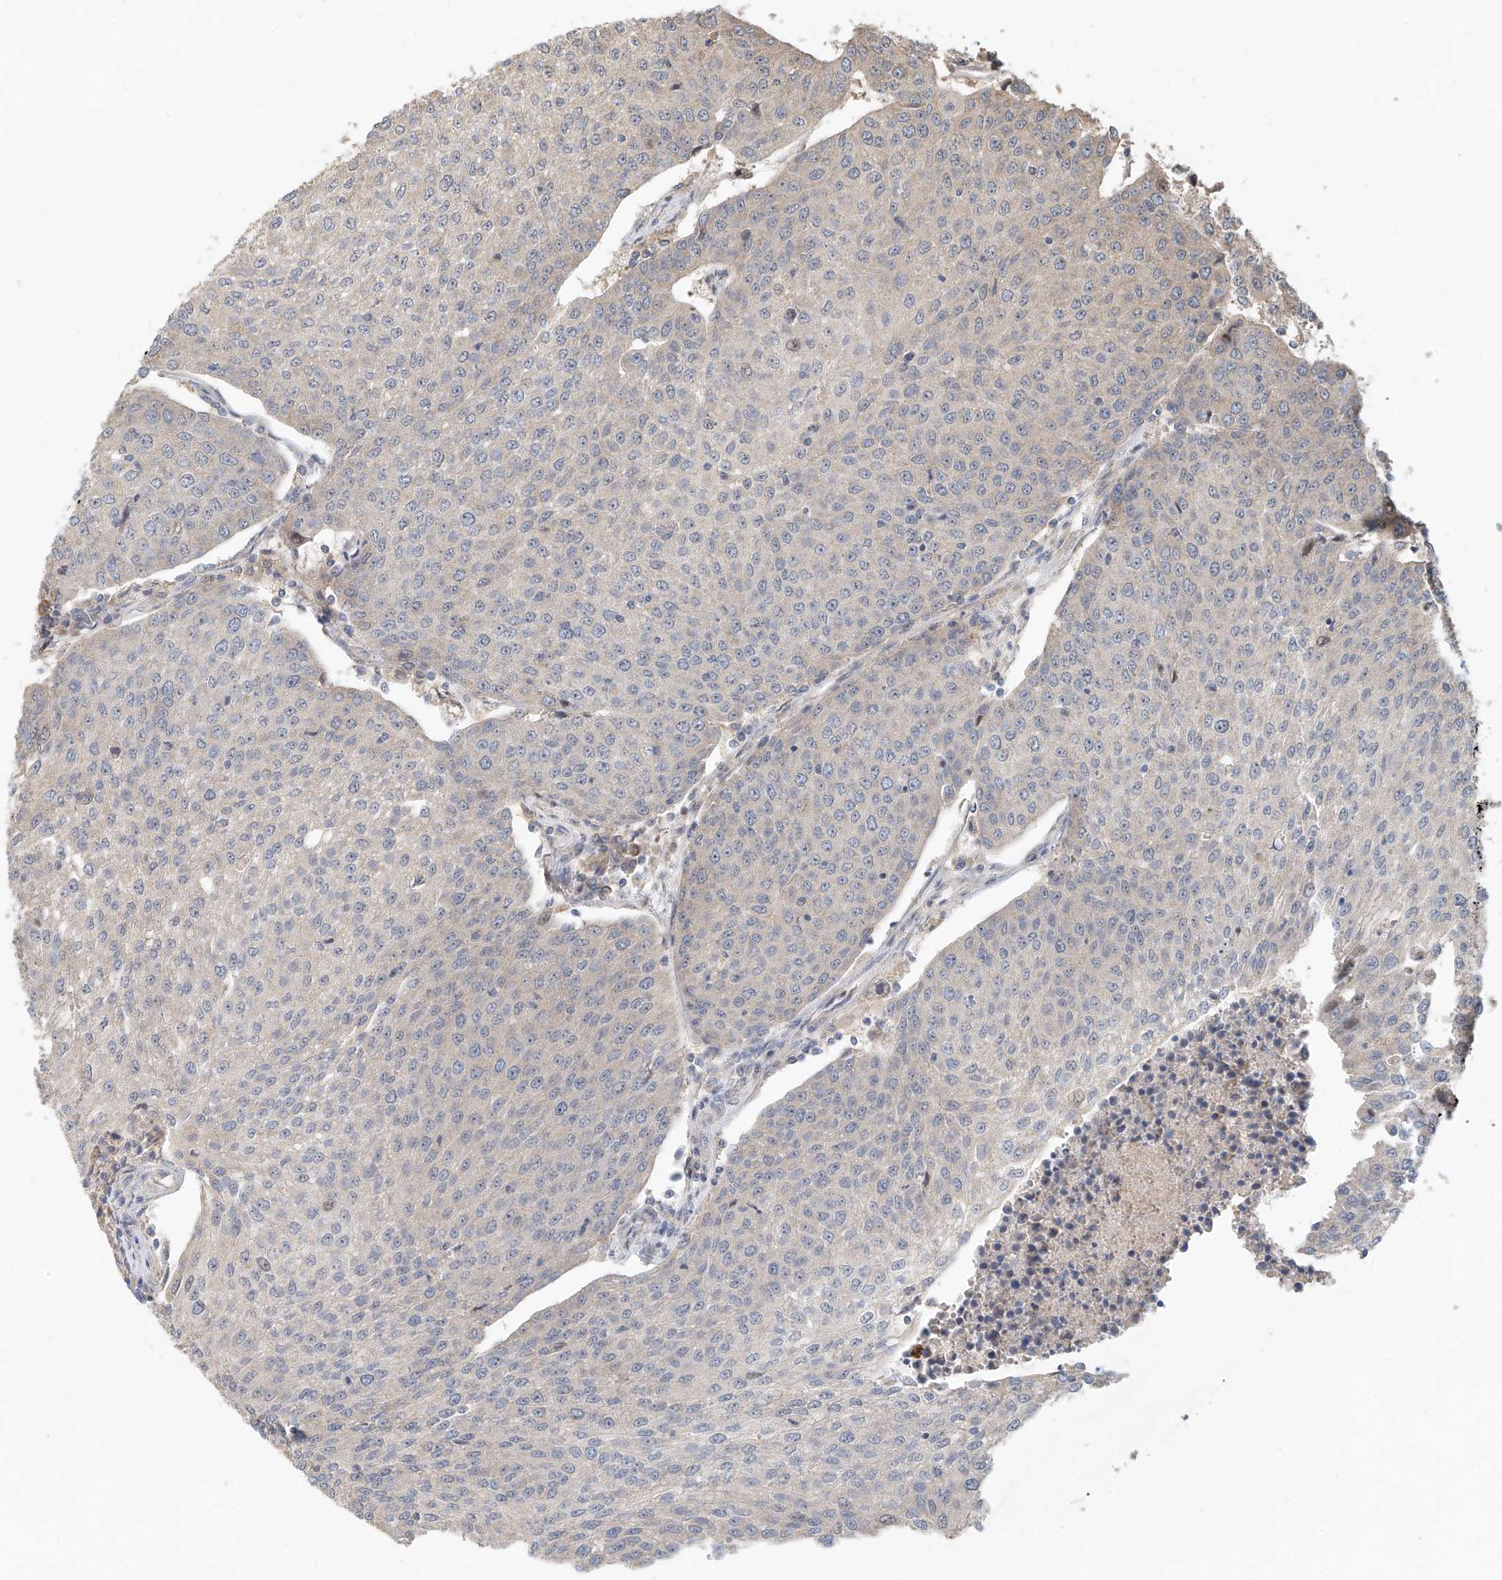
{"staining": {"intensity": "negative", "quantity": "none", "location": "none"}, "tissue": "urothelial cancer", "cell_type": "Tumor cells", "image_type": "cancer", "snomed": [{"axis": "morphology", "description": "Urothelial carcinoma, High grade"}, {"axis": "topography", "description": "Urinary bladder"}], "caption": "A high-resolution micrograph shows IHC staining of urothelial cancer, which displays no significant staining in tumor cells.", "gene": "TMEM61", "patient": {"sex": "female", "age": 85}}